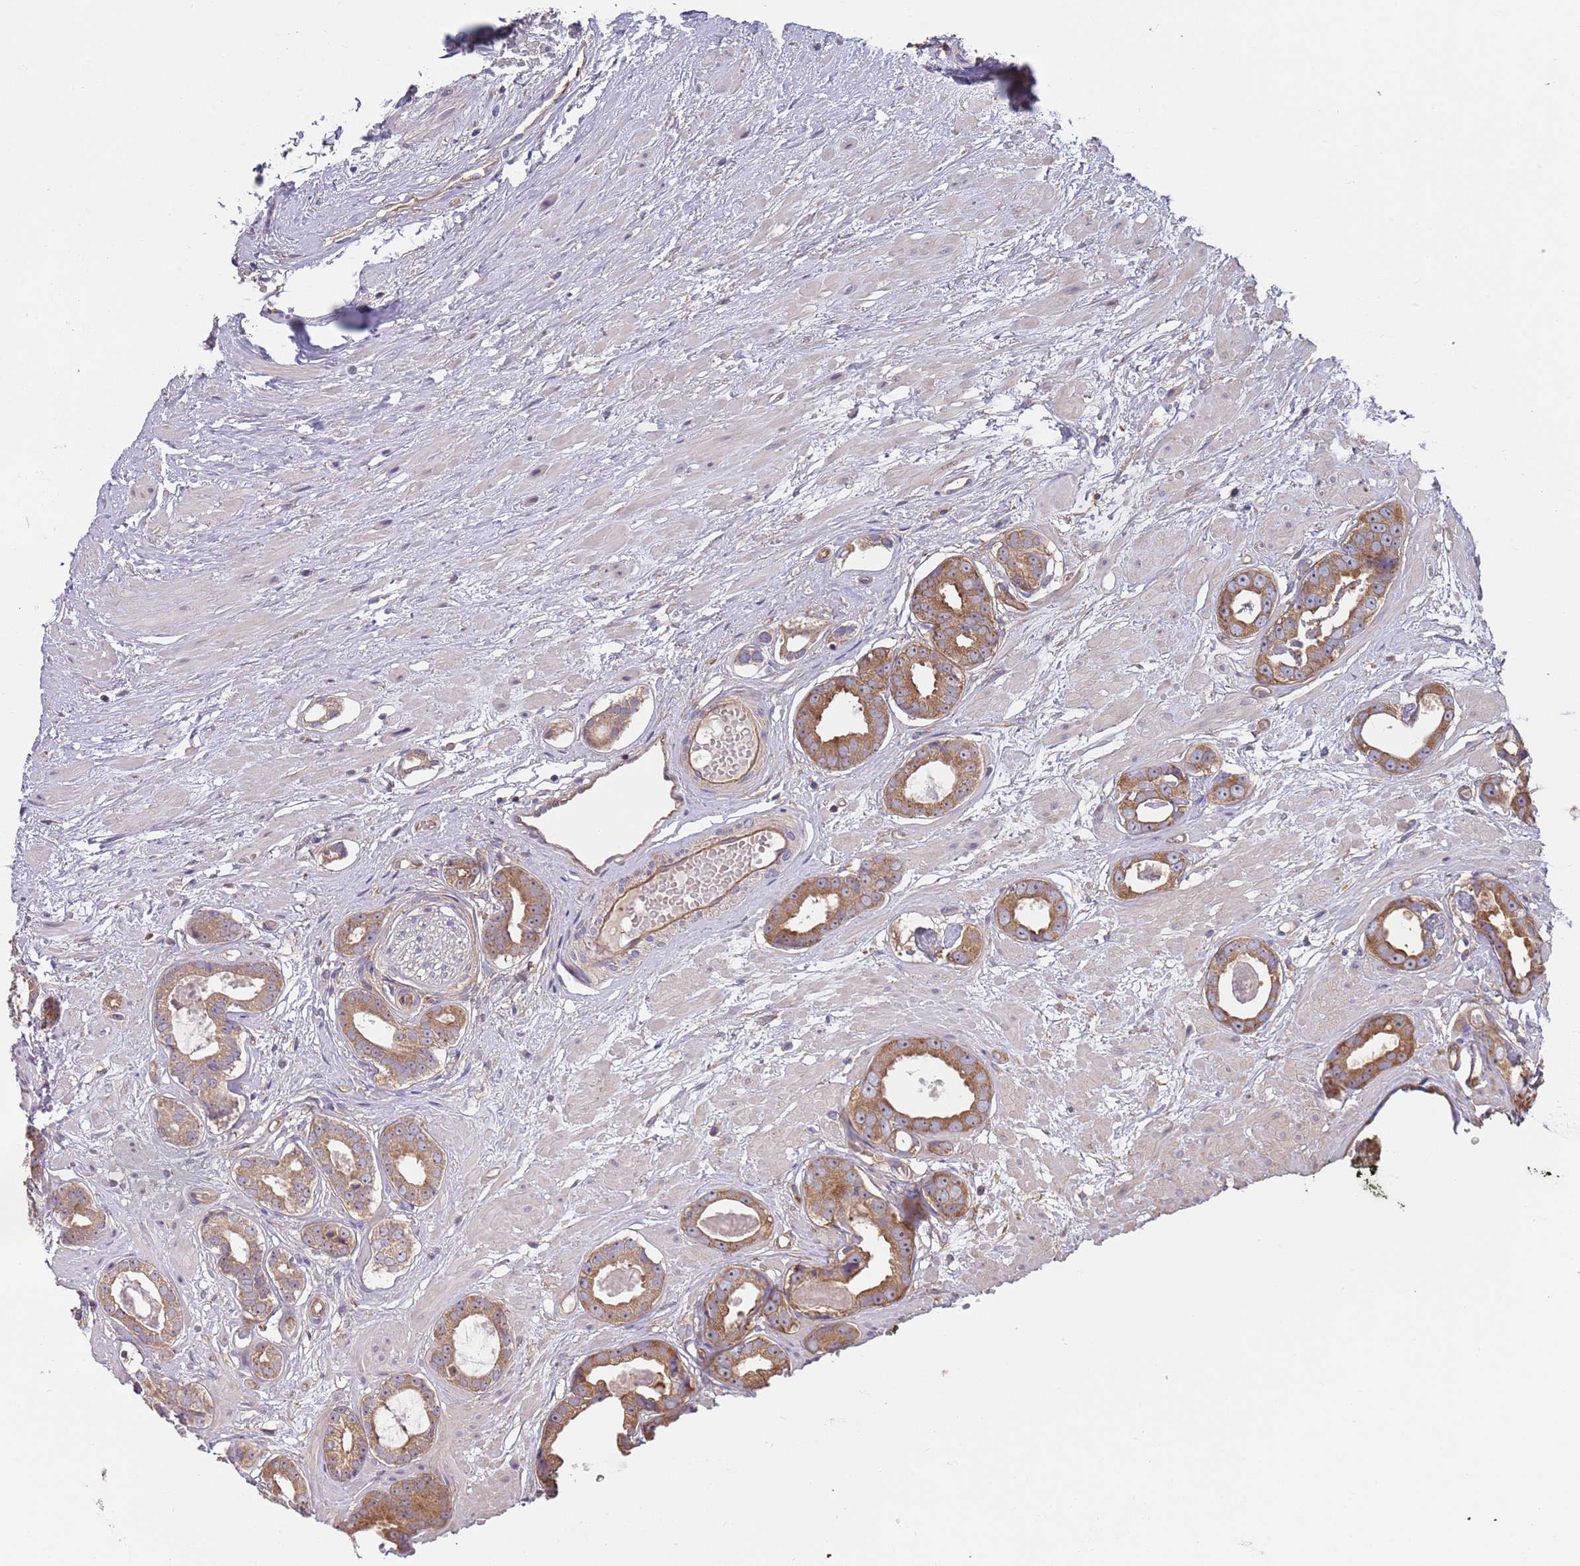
{"staining": {"intensity": "moderate", "quantity": ">75%", "location": "cytoplasmic/membranous"}, "tissue": "prostate cancer", "cell_type": "Tumor cells", "image_type": "cancer", "snomed": [{"axis": "morphology", "description": "Adenocarcinoma, Low grade"}, {"axis": "topography", "description": "Prostate"}], "caption": "The micrograph displays staining of prostate cancer (adenocarcinoma (low-grade)), revealing moderate cytoplasmic/membranous protein positivity (brown color) within tumor cells.", "gene": "EIF3F", "patient": {"sex": "male", "age": 64}}